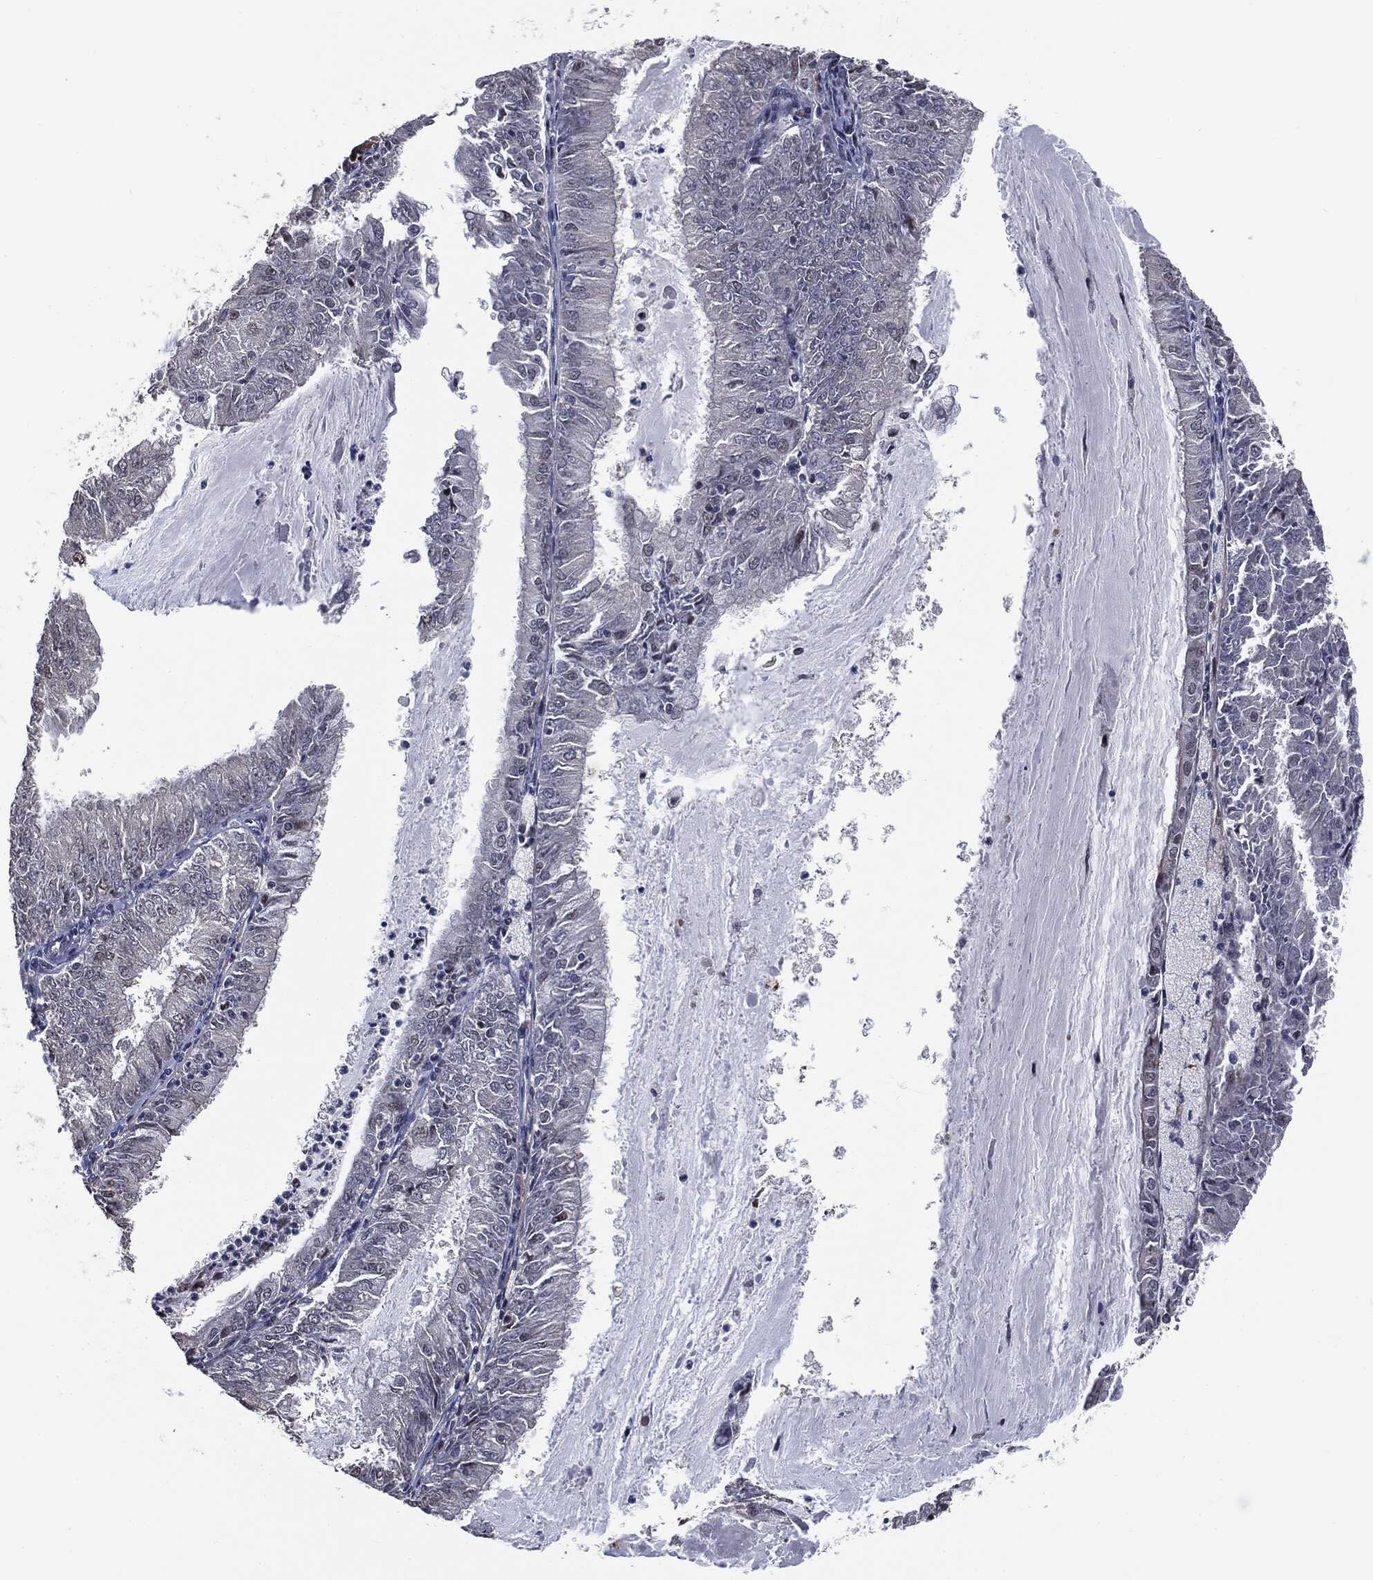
{"staining": {"intensity": "negative", "quantity": "none", "location": "none"}, "tissue": "endometrial cancer", "cell_type": "Tumor cells", "image_type": "cancer", "snomed": [{"axis": "morphology", "description": "Adenocarcinoma, NOS"}, {"axis": "topography", "description": "Endometrium"}], "caption": "IHC of endometrial cancer displays no expression in tumor cells. (Brightfield microscopy of DAB immunohistochemistry at high magnification).", "gene": "SHLD2", "patient": {"sex": "female", "age": 57}}